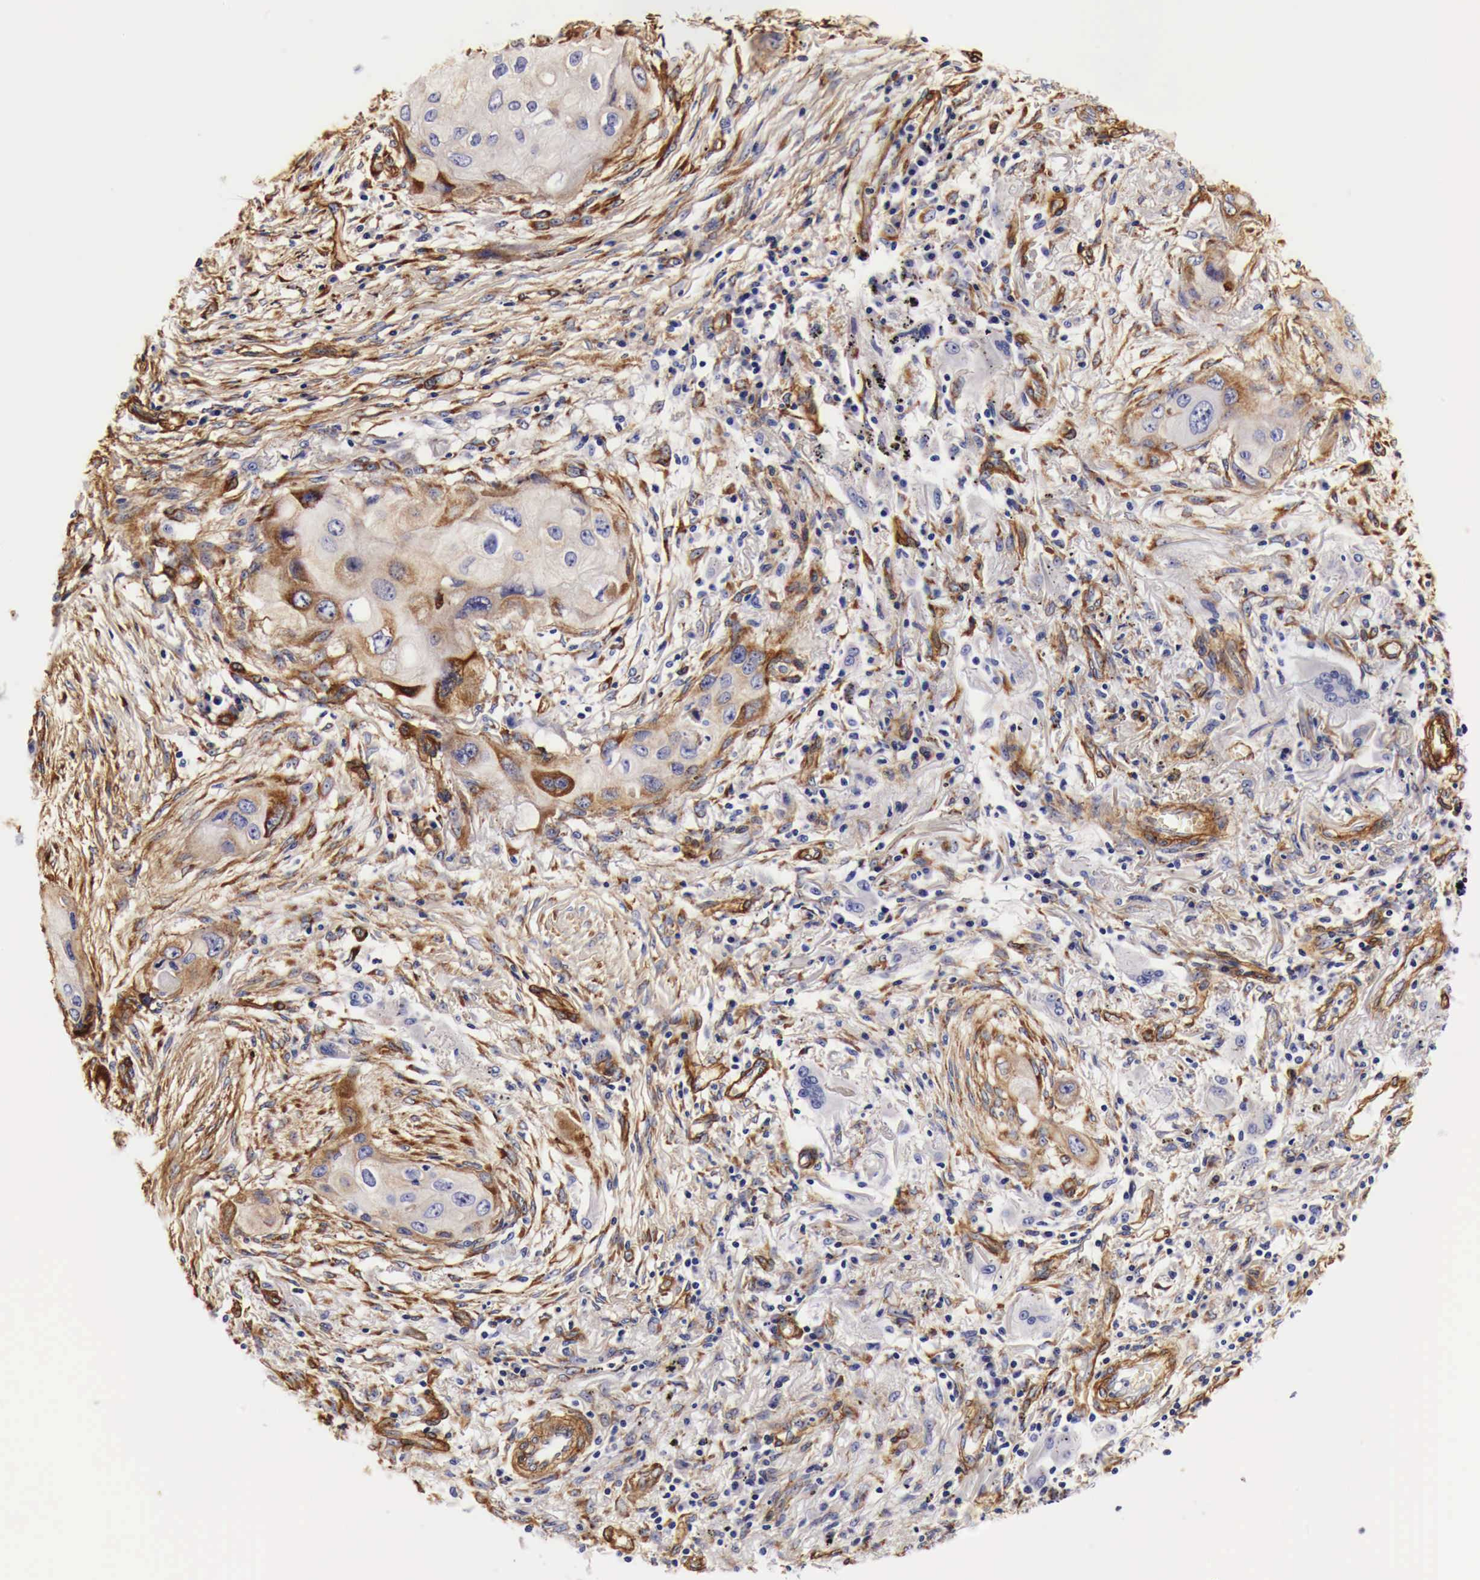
{"staining": {"intensity": "weak", "quantity": "<25%", "location": "cytoplasmic/membranous"}, "tissue": "lung cancer", "cell_type": "Tumor cells", "image_type": "cancer", "snomed": [{"axis": "morphology", "description": "Squamous cell carcinoma, NOS"}, {"axis": "topography", "description": "Lung"}], "caption": "Lung cancer (squamous cell carcinoma) stained for a protein using immunohistochemistry (IHC) demonstrates no positivity tumor cells.", "gene": "LAMB2", "patient": {"sex": "male", "age": 71}}